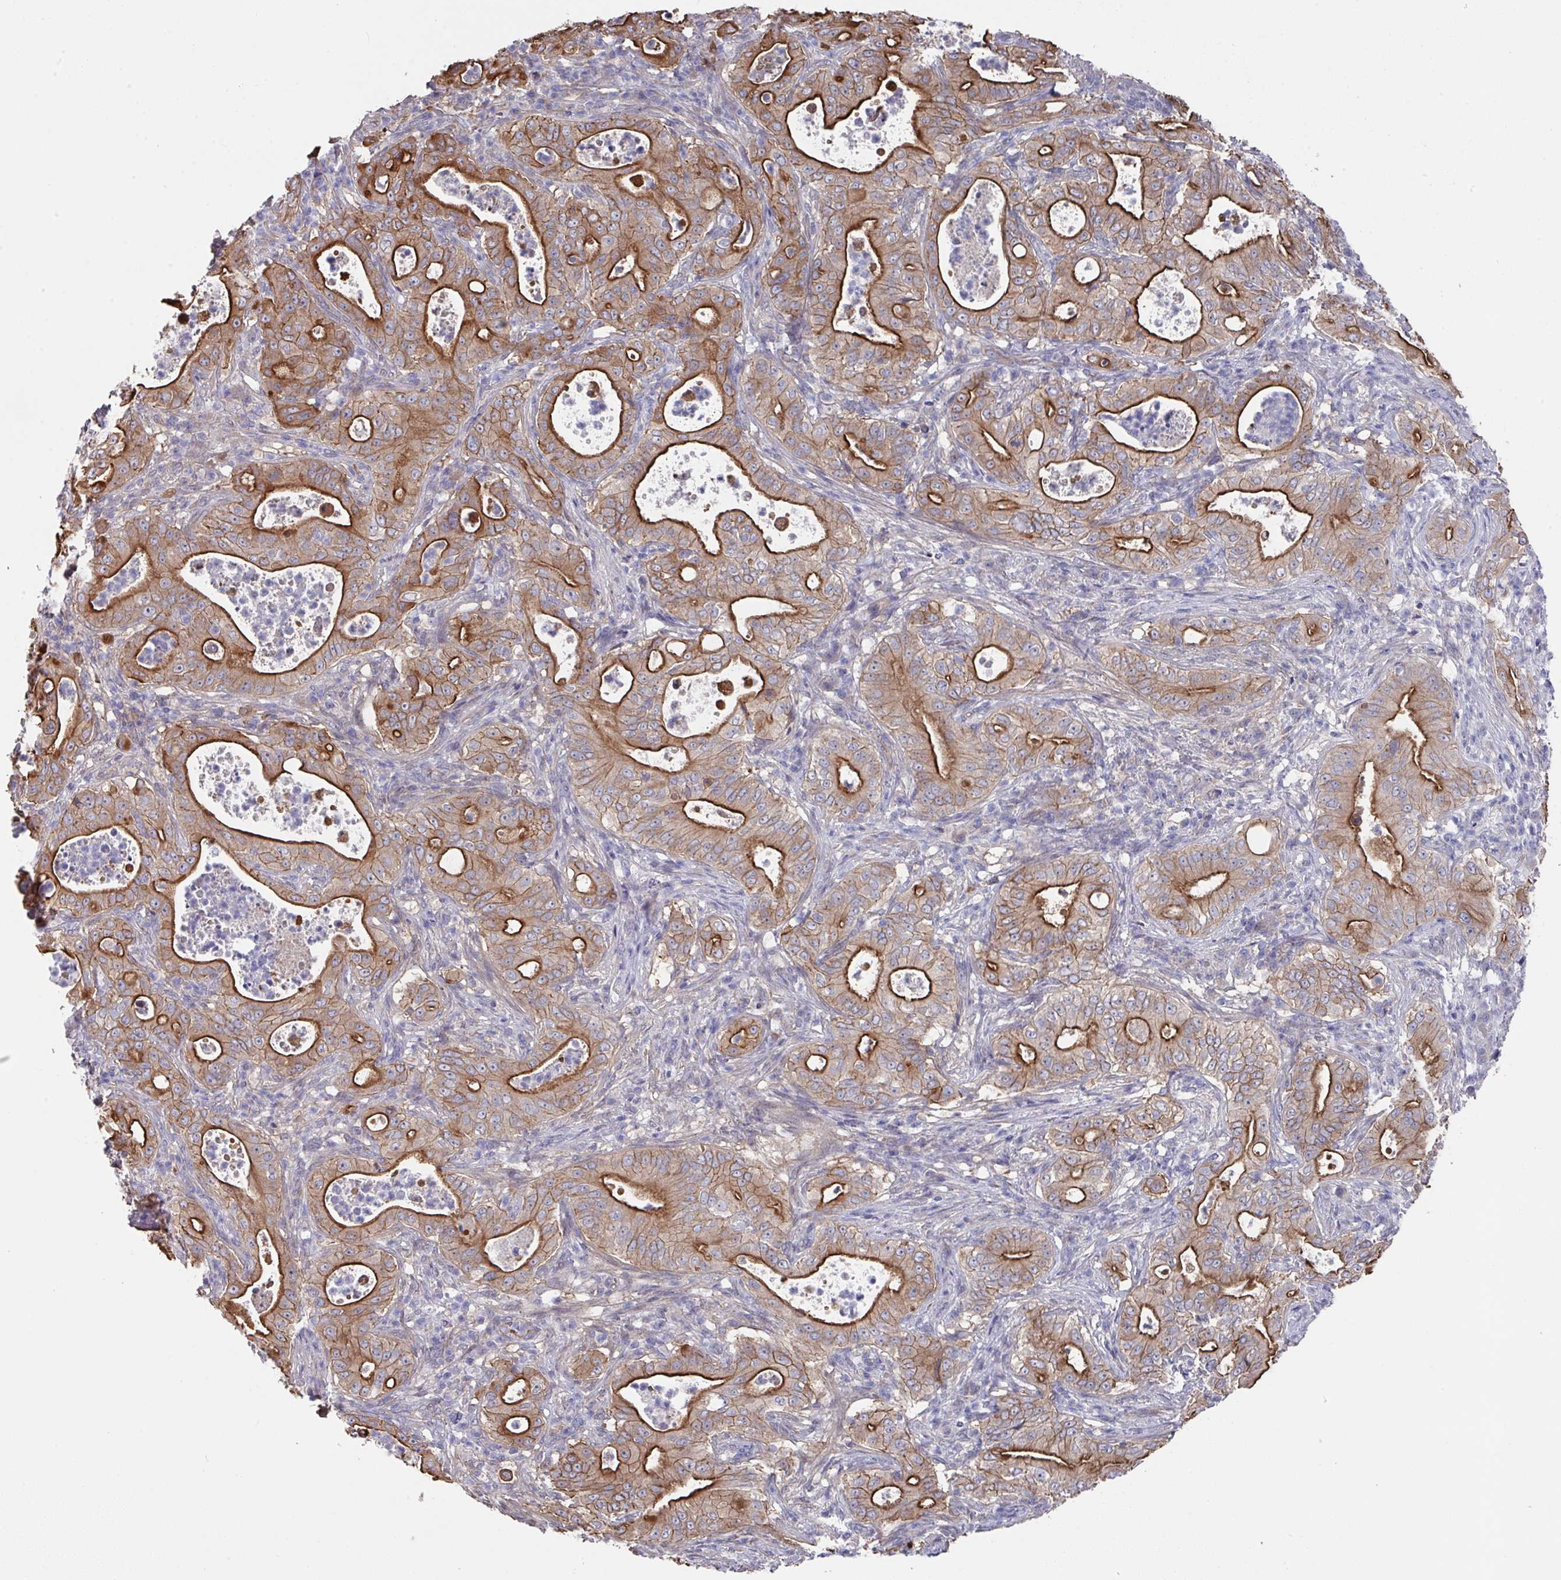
{"staining": {"intensity": "strong", "quantity": ">75%", "location": "cytoplasmic/membranous"}, "tissue": "pancreatic cancer", "cell_type": "Tumor cells", "image_type": "cancer", "snomed": [{"axis": "morphology", "description": "Adenocarcinoma, NOS"}, {"axis": "topography", "description": "Pancreas"}], "caption": "IHC staining of pancreatic cancer (adenocarcinoma), which shows high levels of strong cytoplasmic/membranous staining in approximately >75% of tumor cells indicating strong cytoplasmic/membranous protein positivity. The staining was performed using DAB (3,3'-diaminobenzidine) (brown) for protein detection and nuclei were counterstained in hematoxylin (blue).", "gene": "PRR5", "patient": {"sex": "male", "age": 71}}